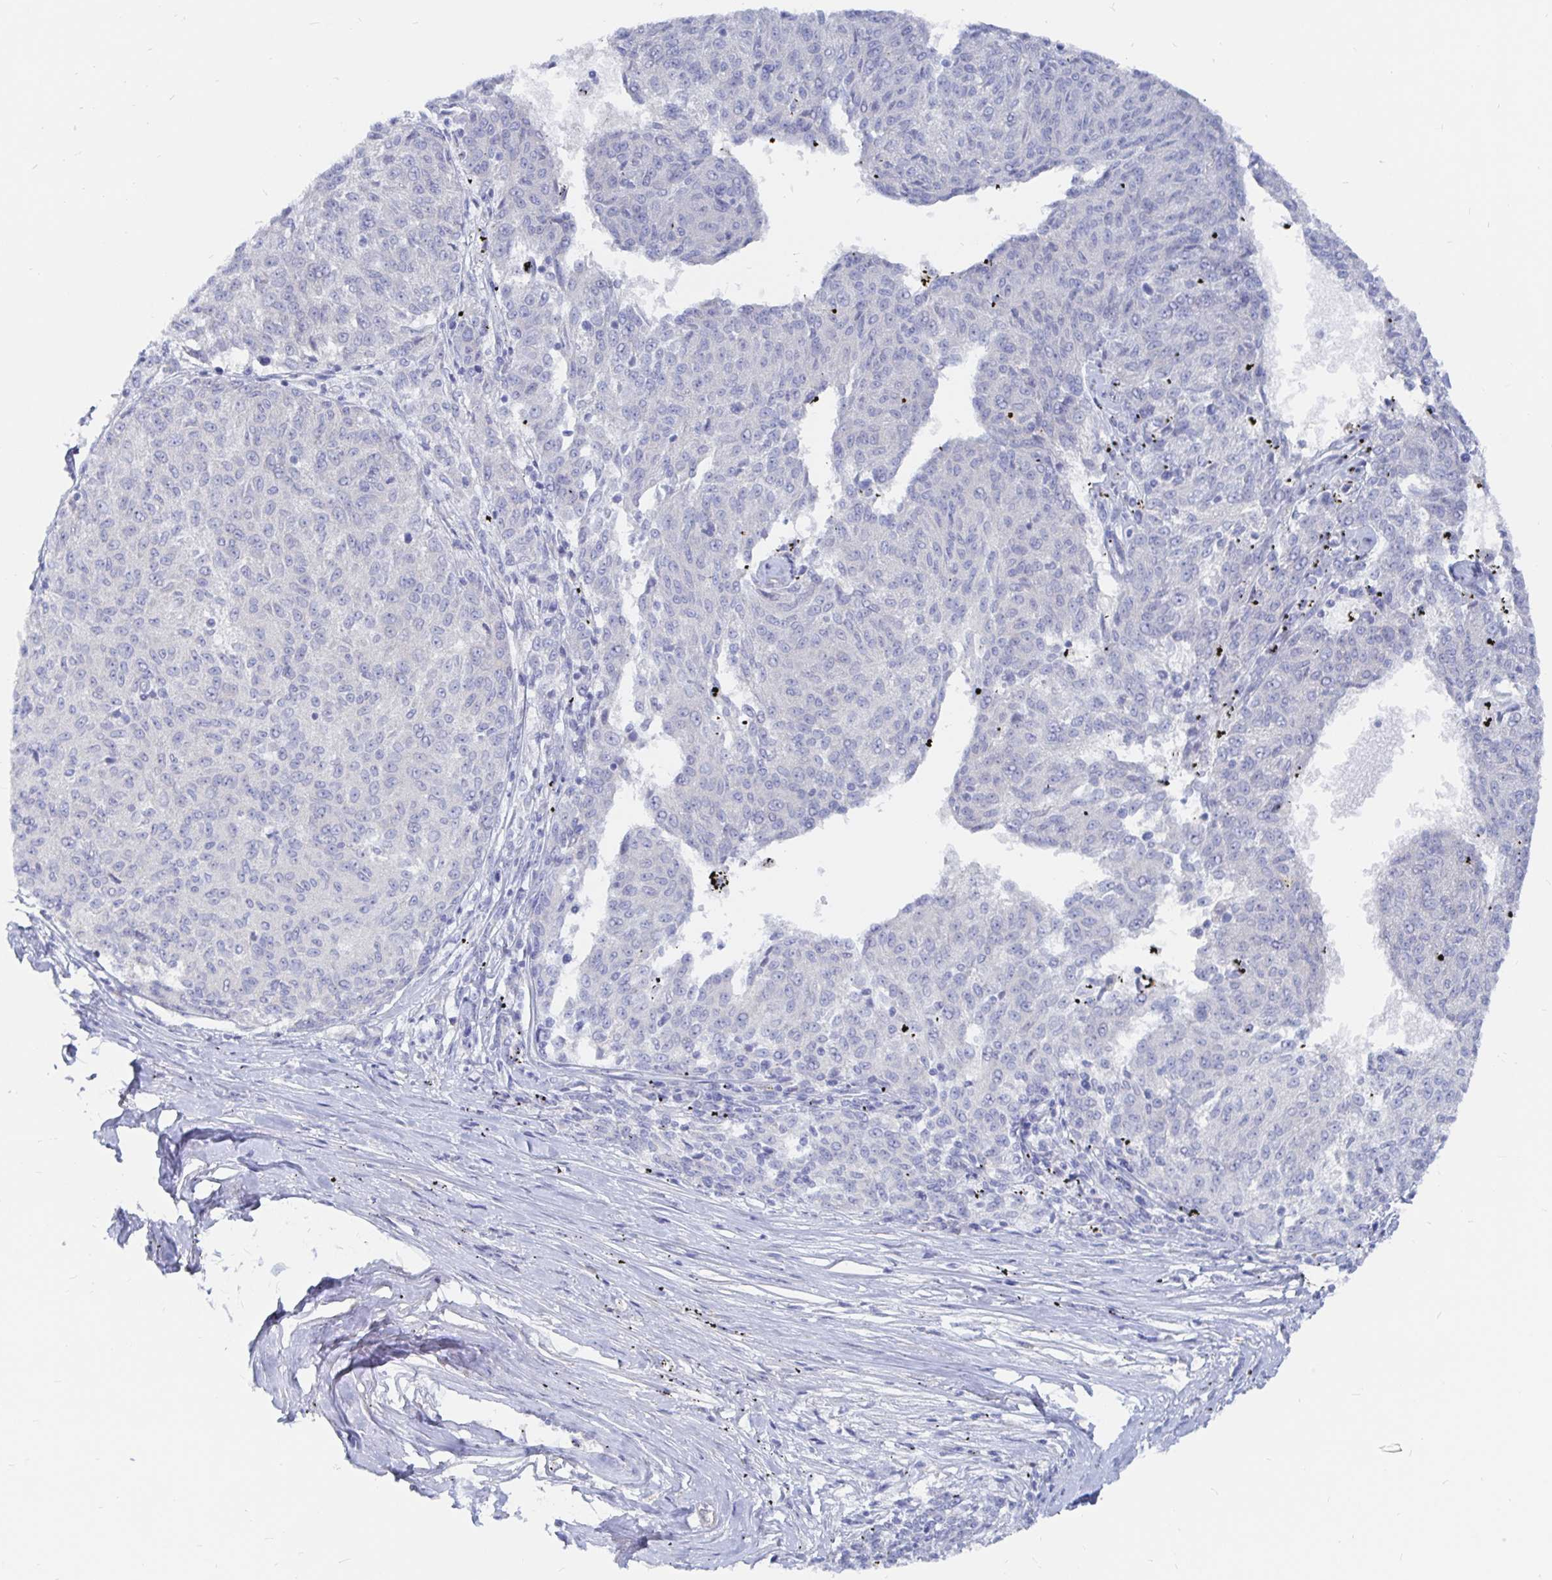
{"staining": {"intensity": "negative", "quantity": "none", "location": "none"}, "tissue": "melanoma", "cell_type": "Tumor cells", "image_type": "cancer", "snomed": [{"axis": "morphology", "description": "Malignant melanoma, NOS"}, {"axis": "topography", "description": "Skin"}], "caption": "Histopathology image shows no significant protein positivity in tumor cells of melanoma.", "gene": "COX16", "patient": {"sex": "female", "age": 72}}